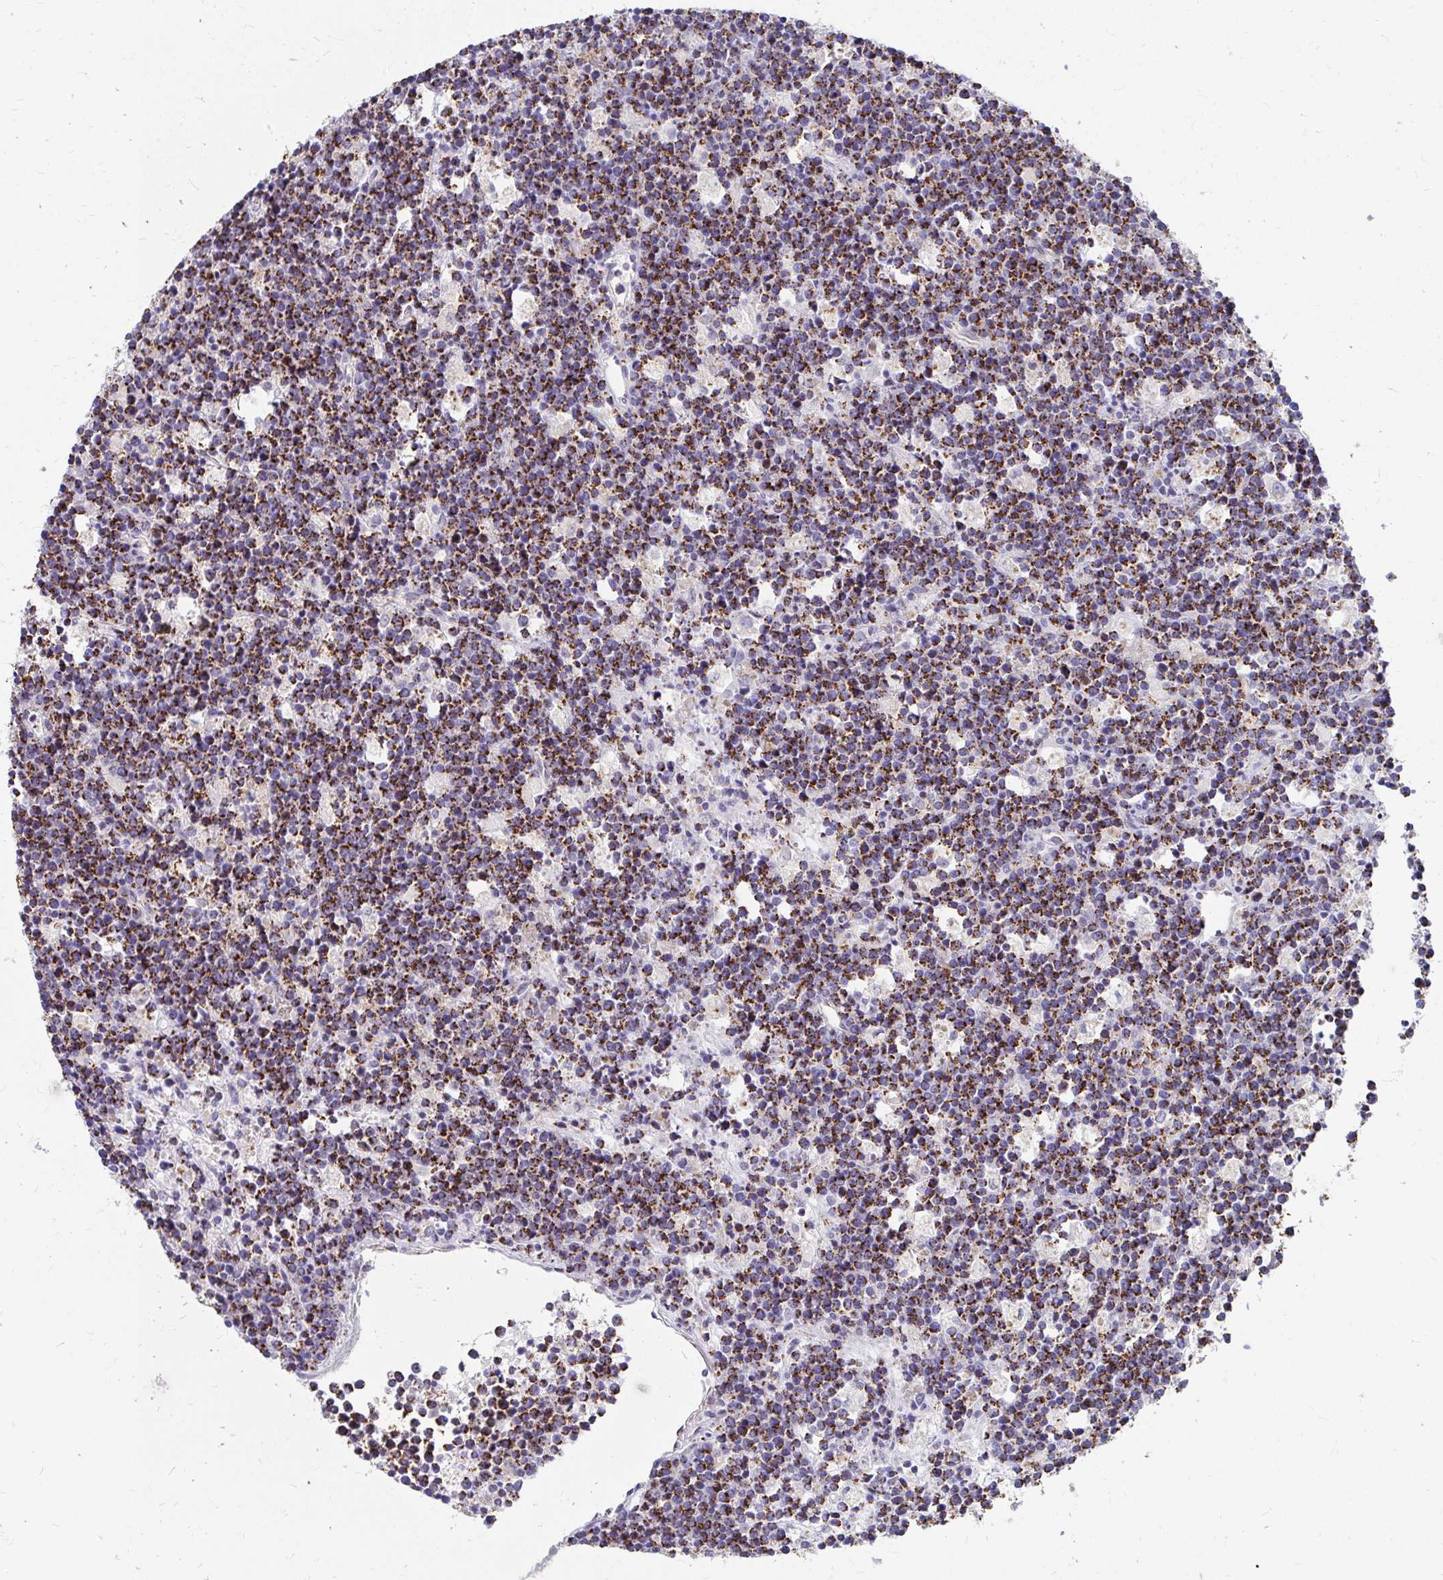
{"staining": {"intensity": "strong", "quantity": ">75%", "location": "cytoplasmic/membranous"}, "tissue": "lymphoma", "cell_type": "Tumor cells", "image_type": "cancer", "snomed": [{"axis": "morphology", "description": "Malignant lymphoma, non-Hodgkin's type, High grade"}, {"axis": "topography", "description": "Ovary"}], "caption": "Immunohistochemistry (IHC) image of human lymphoma stained for a protein (brown), which displays high levels of strong cytoplasmic/membranous expression in about >75% of tumor cells.", "gene": "EXOC5", "patient": {"sex": "female", "age": 56}}